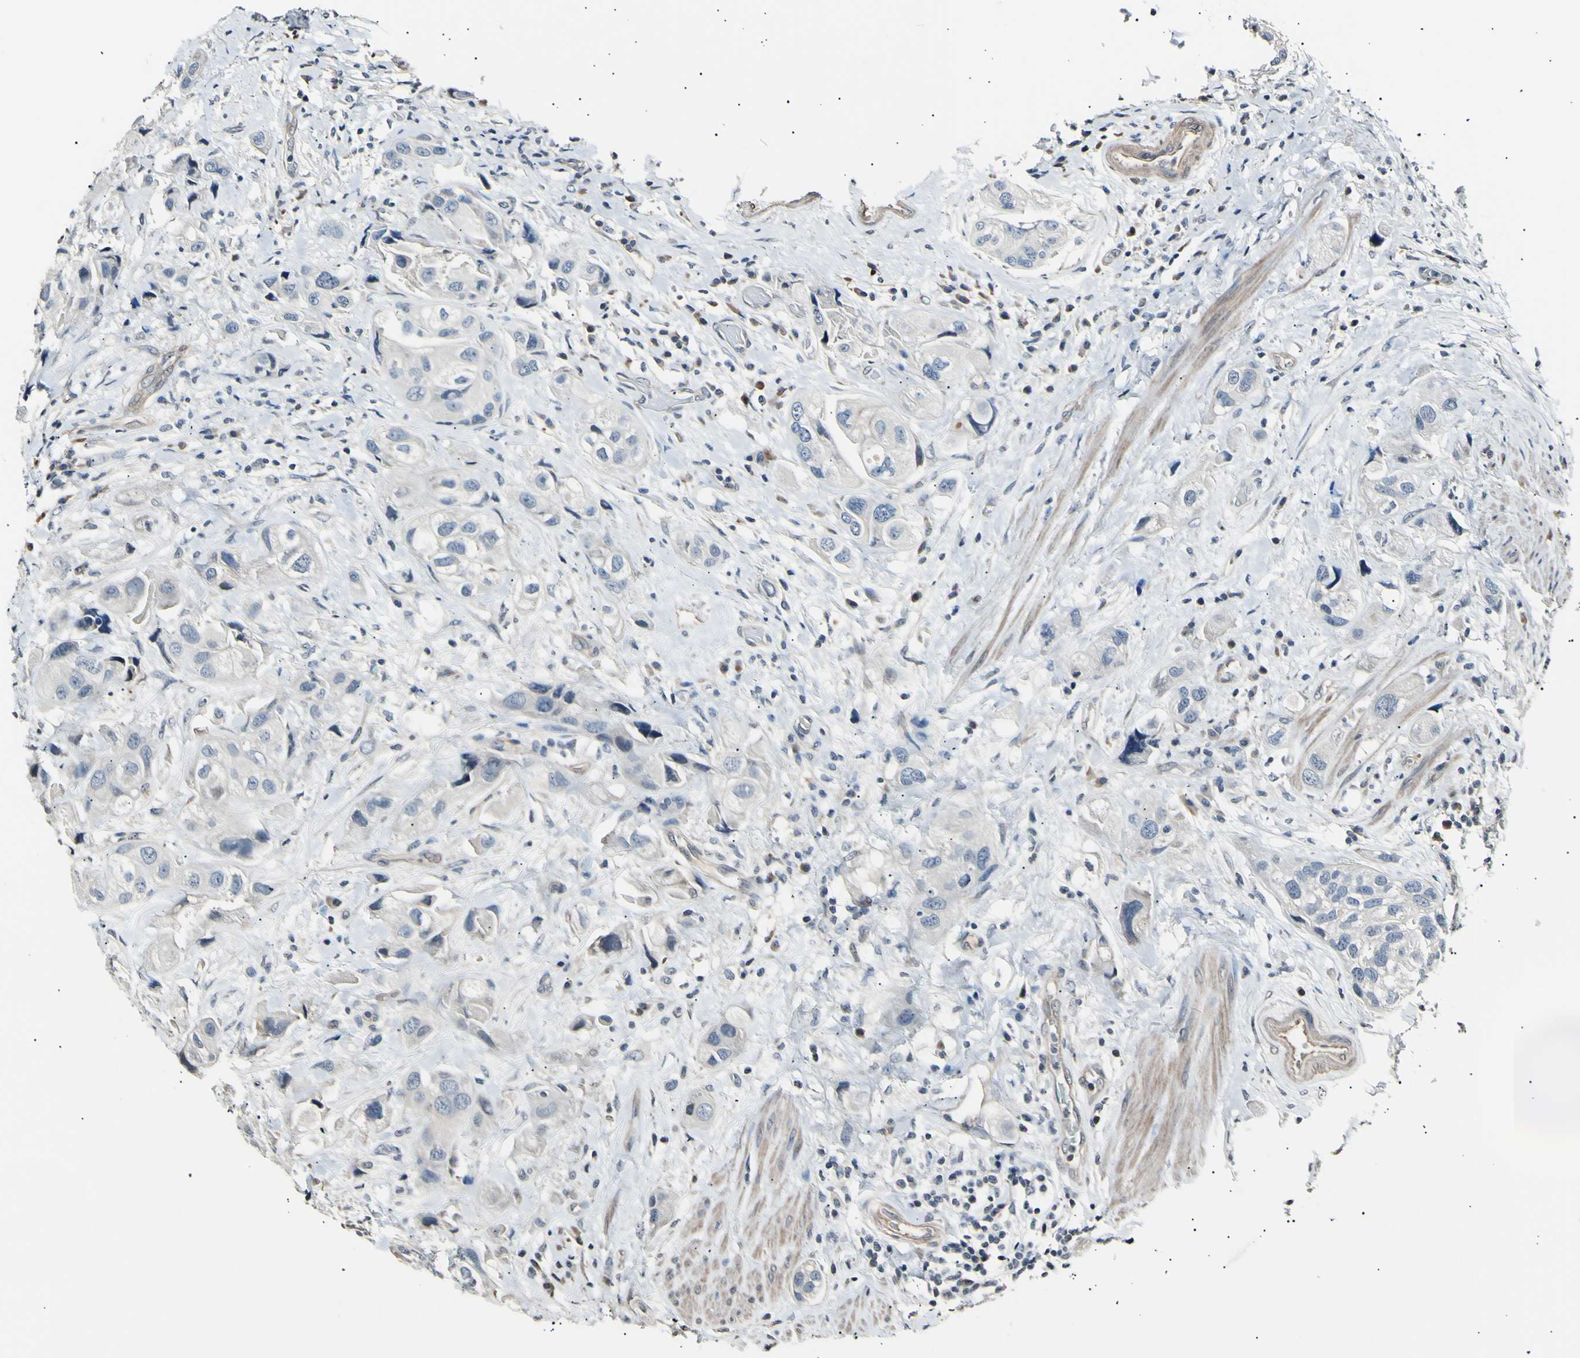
{"staining": {"intensity": "negative", "quantity": "none", "location": "none"}, "tissue": "urothelial cancer", "cell_type": "Tumor cells", "image_type": "cancer", "snomed": [{"axis": "morphology", "description": "Urothelial carcinoma, High grade"}, {"axis": "topography", "description": "Urinary bladder"}], "caption": "This is an immunohistochemistry (IHC) image of human high-grade urothelial carcinoma. There is no staining in tumor cells.", "gene": "AK1", "patient": {"sex": "female", "age": 64}}